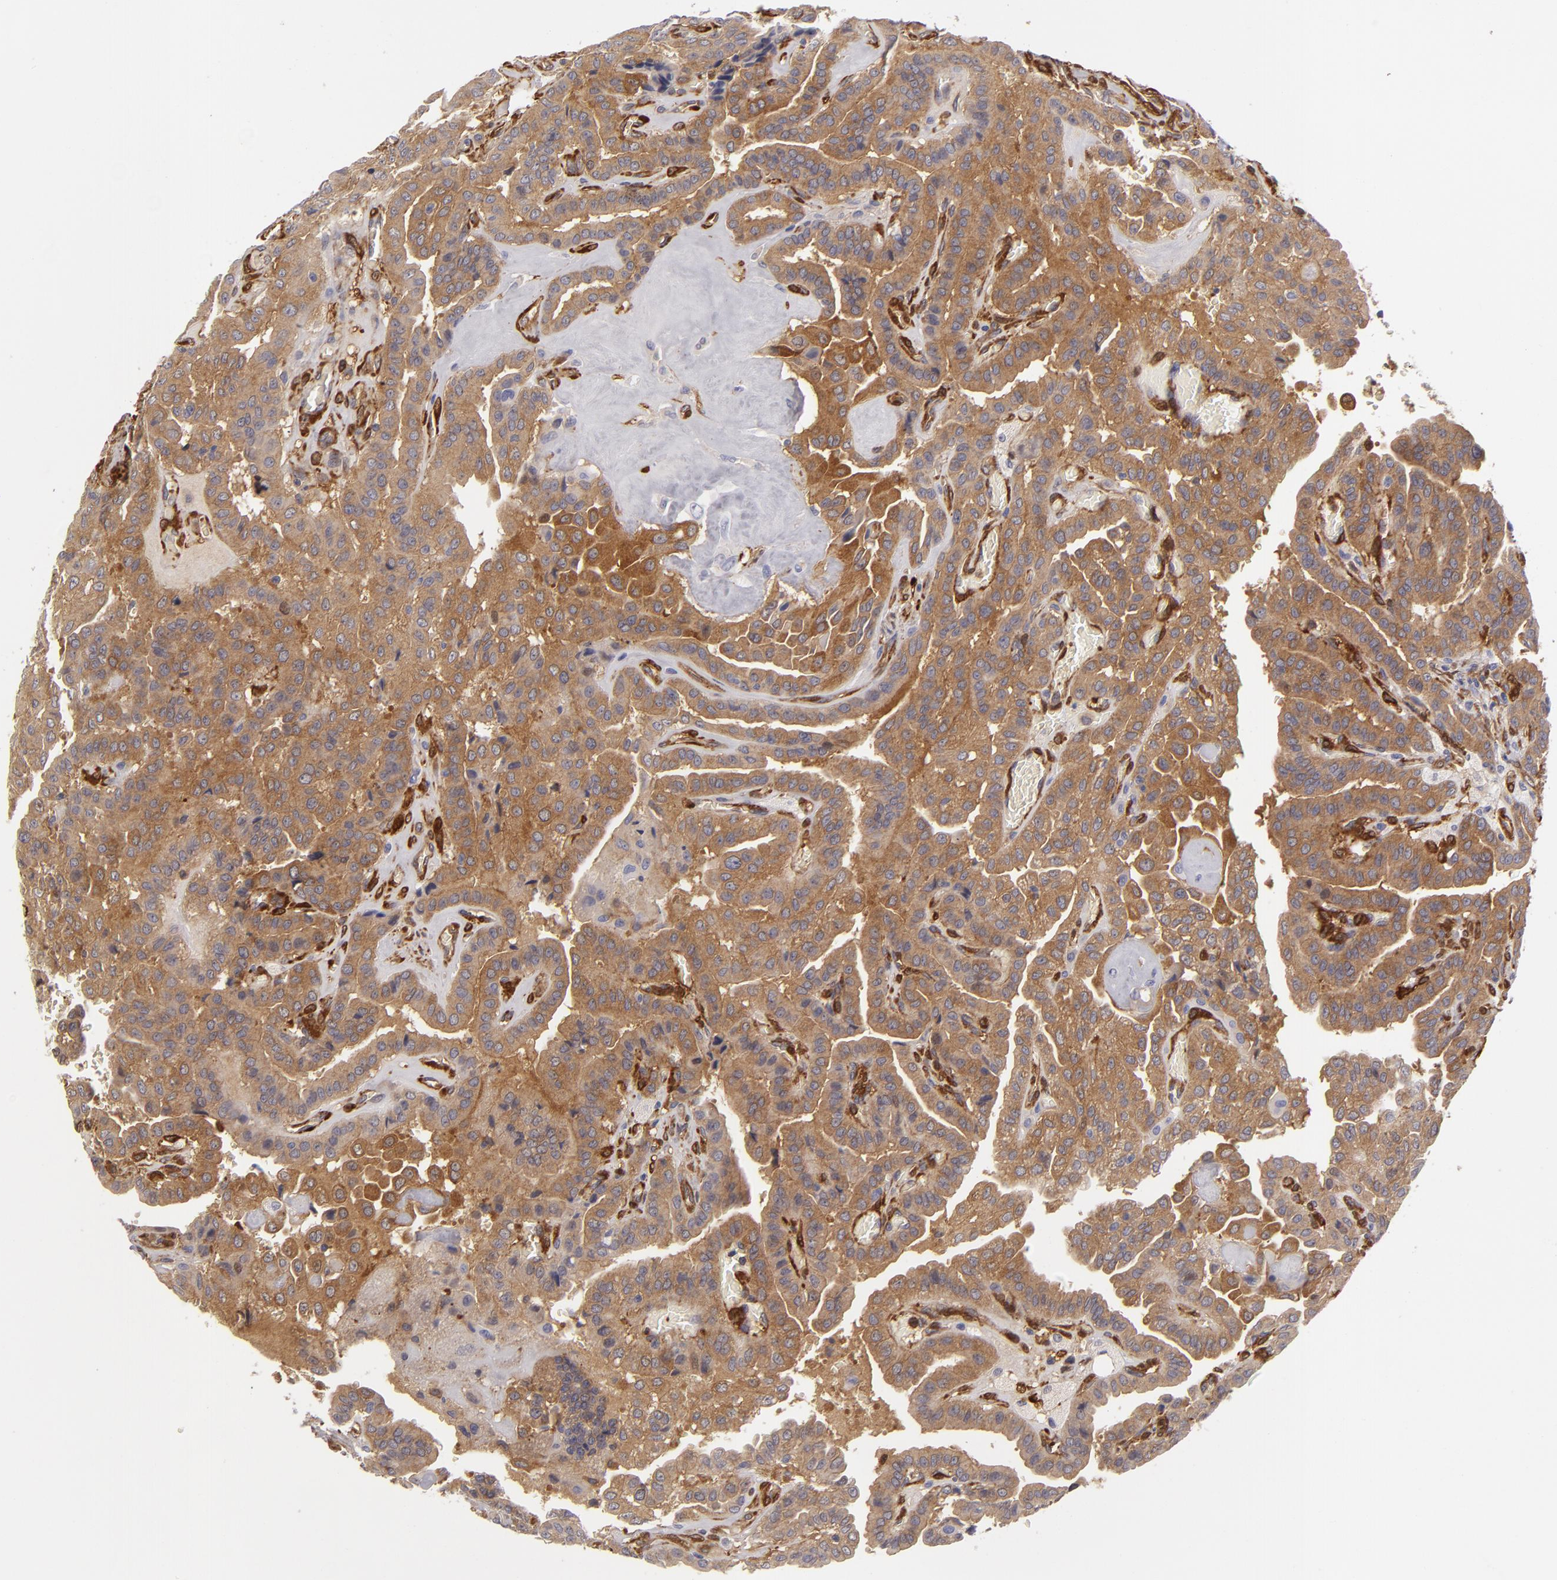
{"staining": {"intensity": "strong", "quantity": ">75%", "location": "cytoplasmic/membranous"}, "tissue": "thyroid cancer", "cell_type": "Tumor cells", "image_type": "cancer", "snomed": [{"axis": "morphology", "description": "Papillary adenocarcinoma, NOS"}, {"axis": "topography", "description": "Thyroid gland"}], "caption": "Thyroid cancer (papillary adenocarcinoma) tissue exhibits strong cytoplasmic/membranous expression in approximately >75% of tumor cells, visualized by immunohistochemistry.", "gene": "VCL", "patient": {"sex": "male", "age": 87}}